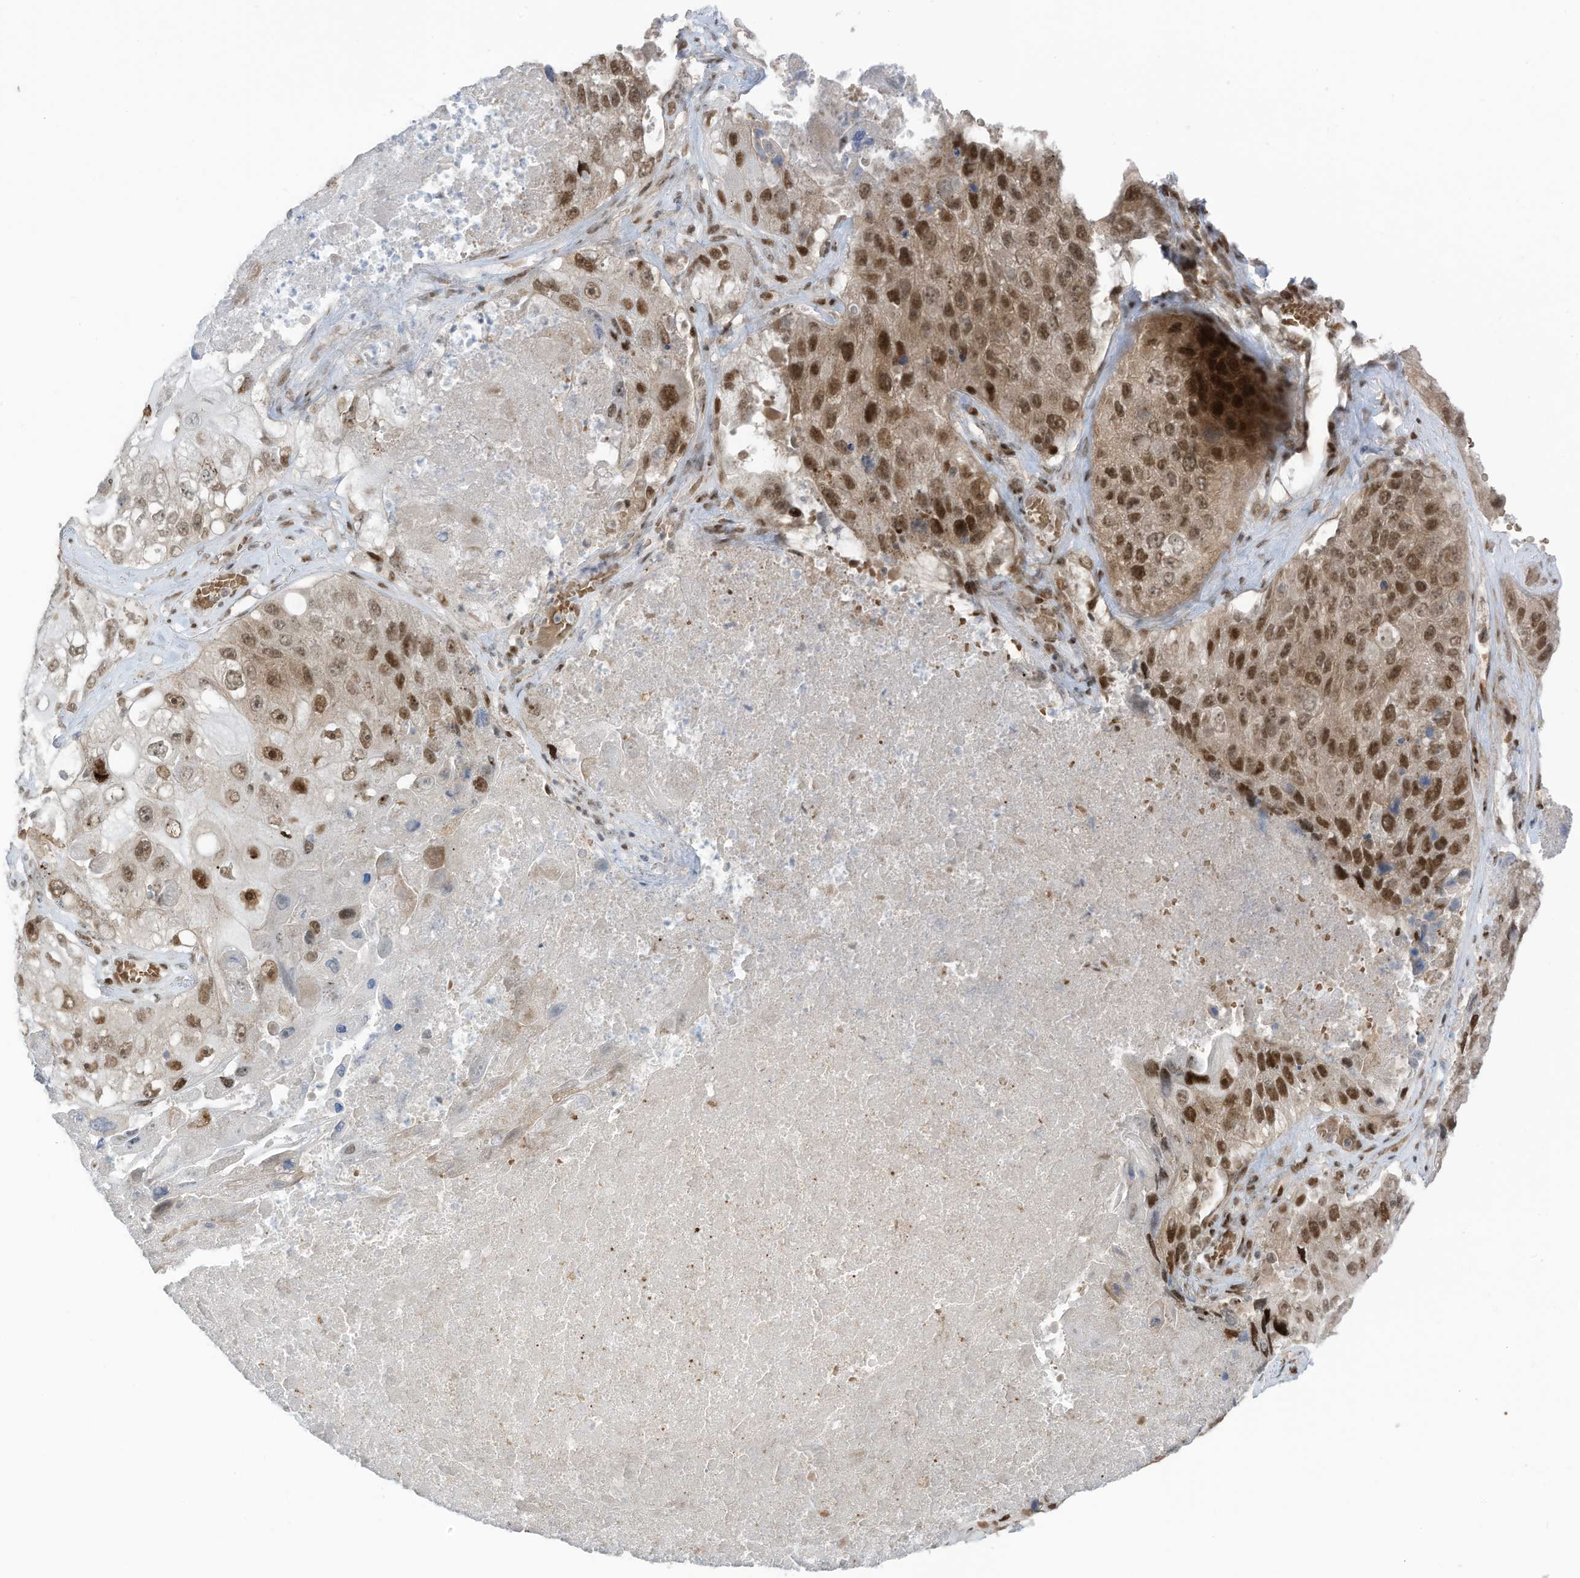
{"staining": {"intensity": "strong", "quantity": "25%-75%", "location": "nuclear"}, "tissue": "lung cancer", "cell_type": "Tumor cells", "image_type": "cancer", "snomed": [{"axis": "morphology", "description": "Squamous cell carcinoma, NOS"}, {"axis": "topography", "description": "Lung"}], "caption": "This is an image of IHC staining of lung squamous cell carcinoma, which shows strong positivity in the nuclear of tumor cells.", "gene": "ZCWPW2", "patient": {"sex": "male", "age": 61}}